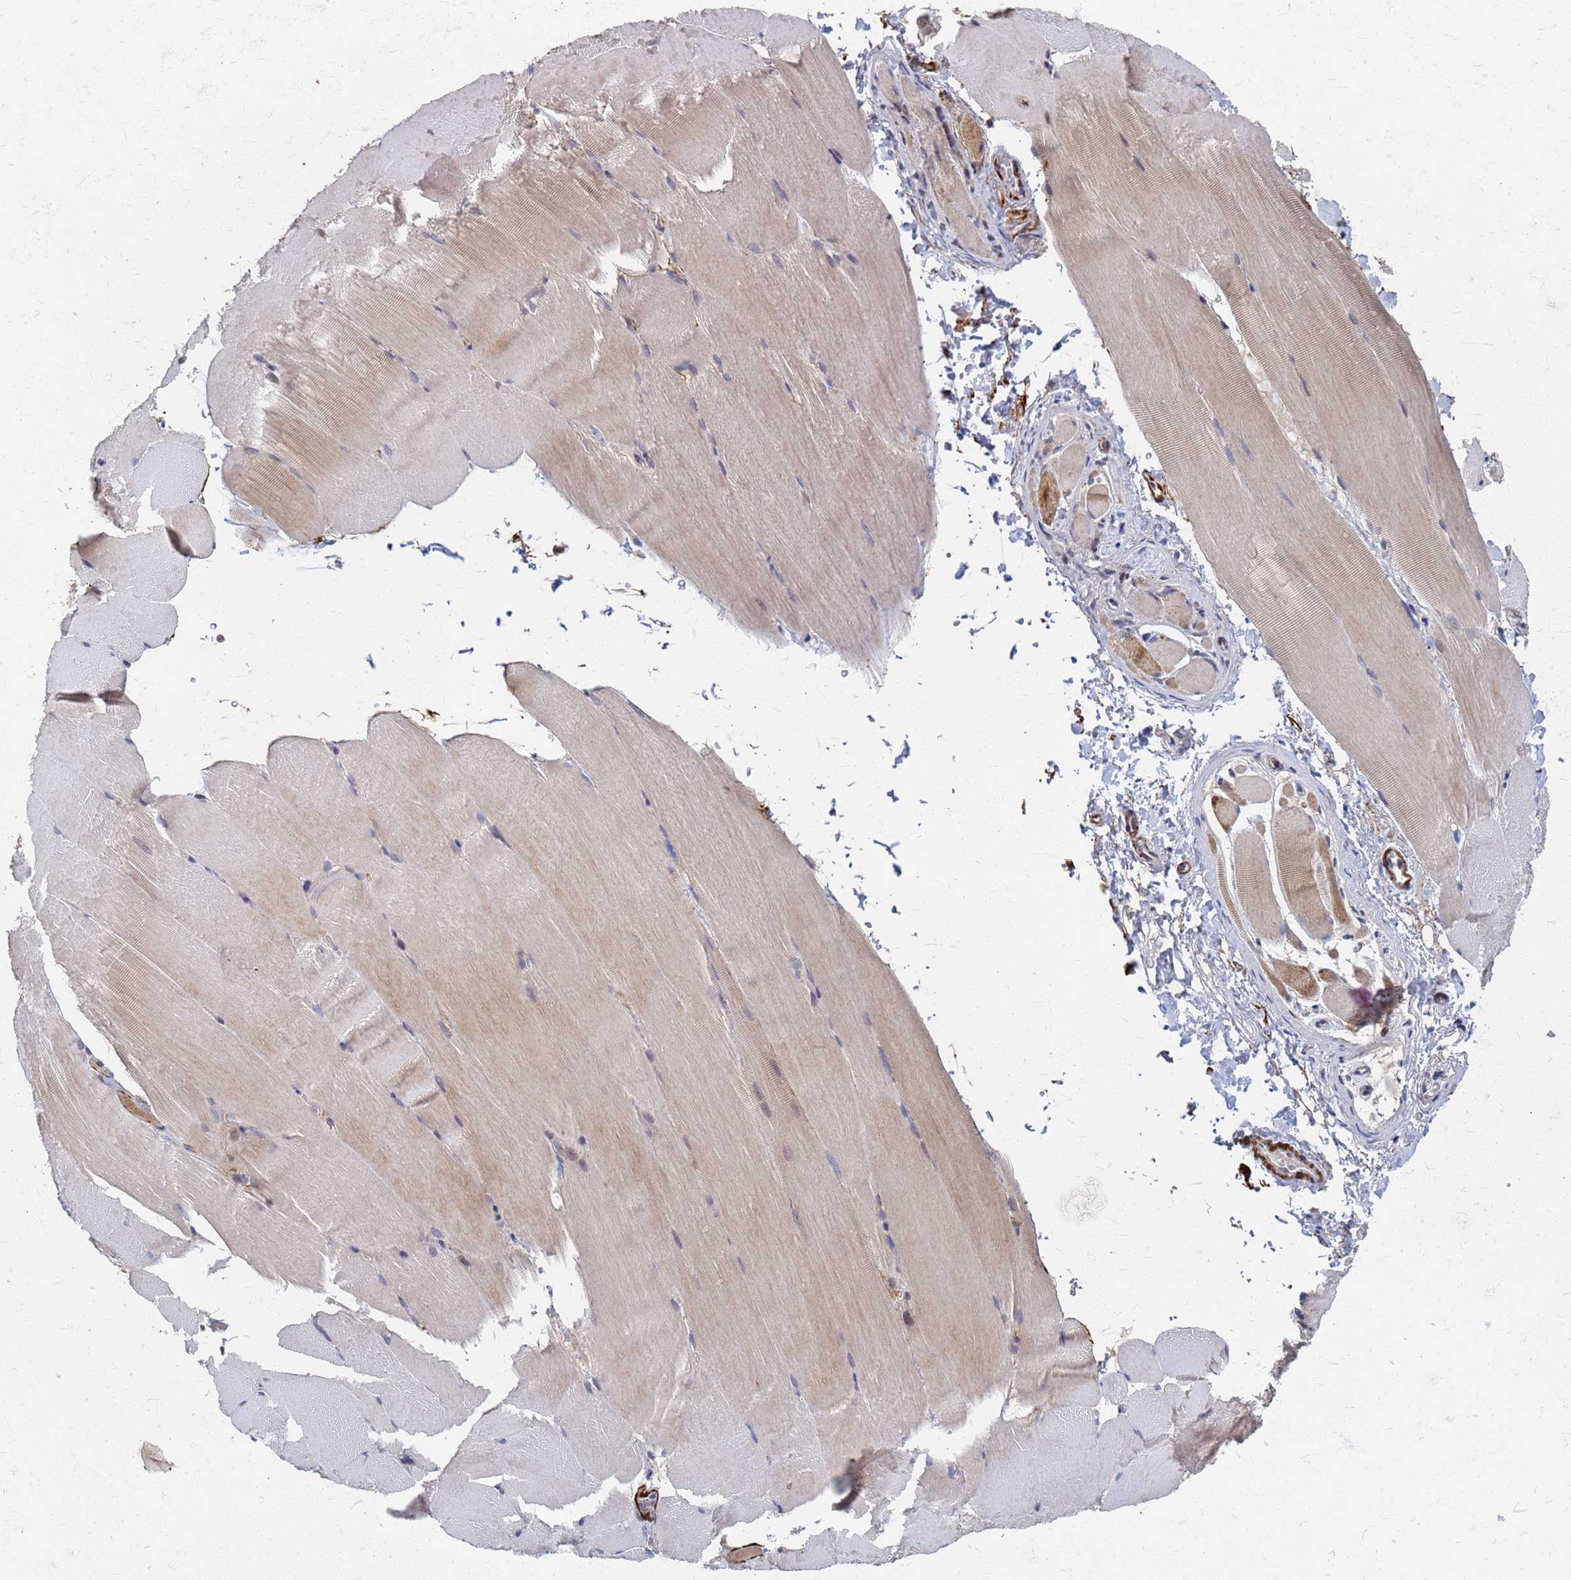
{"staining": {"intensity": "weak", "quantity": "25%-75%", "location": "cytoplasmic/membranous"}, "tissue": "skeletal muscle", "cell_type": "Myocytes", "image_type": "normal", "snomed": [{"axis": "morphology", "description": "Normal tissue, NOS"}, {"axis": "topography", "description": "Skeletal muscle"}, {"axis": "topography", "description": "Parathyroid gland"}], "caption": "An immunohistochemistry (IHC) image of benign tissue is shown. Protein staining in brown labels weak cytoplasmic/membranous positivity in skeletal muscle within myocytes. (DAB IHC with brightfield microscopy, high magnification).", "gene": "ATPAF1", "patient": {"sex": "female", "age": 37}}